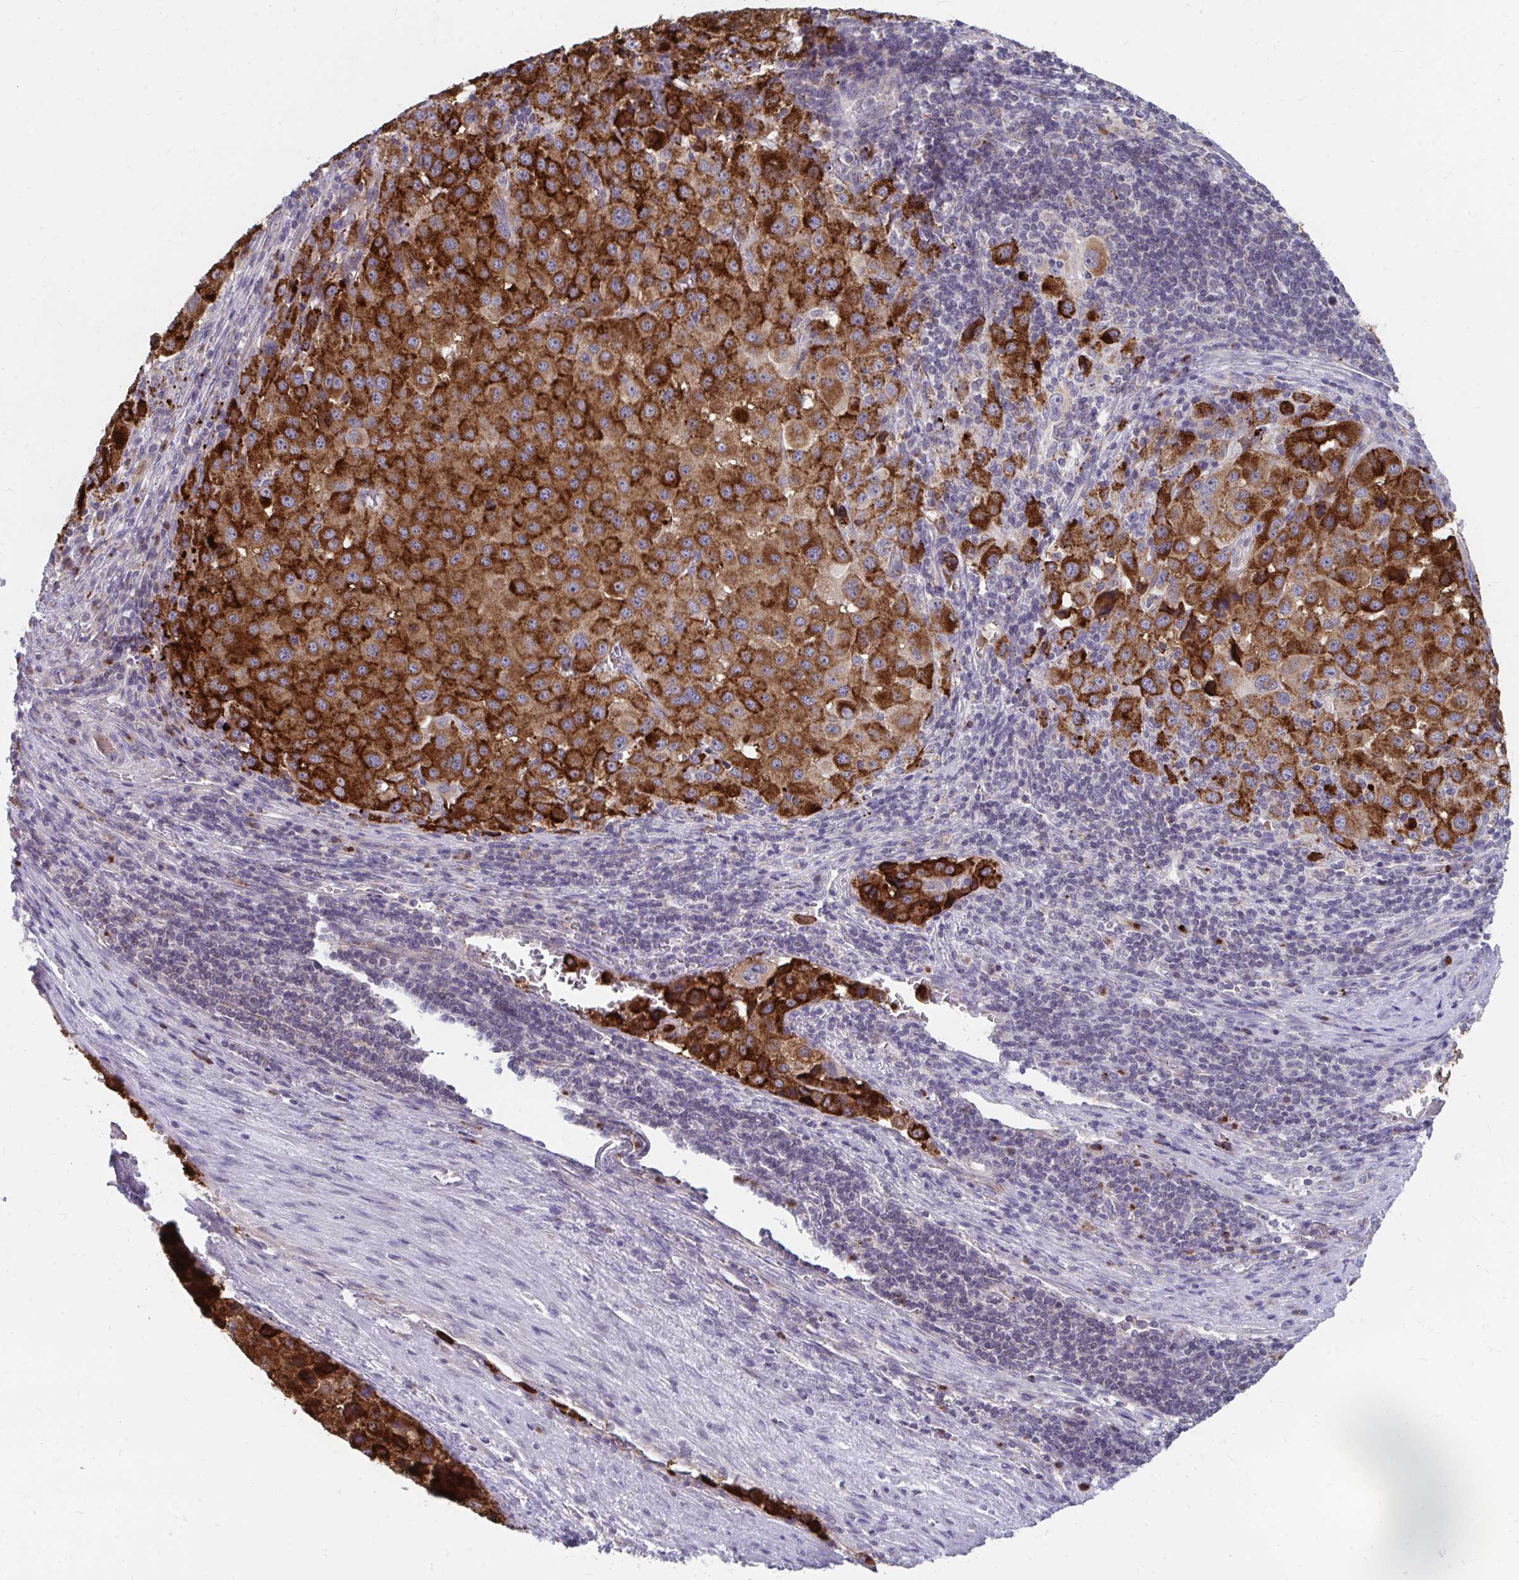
{"staining": {"intensity": "strong", "quantity": ">75%", "location": "cytoplasmic/membranous"}, "tissue": "melanoma", "cell_type": "Tumor cells", "image_type": "cancer", "snomed": [{"axis": "morphology", "description": "Malignant melanoma, Metastatic site"}, {"axis": "topography", "description": "Lymph node"}], "caption": "This is a micrograph of IHC staining of melanoma, which shows strong expression in the cytoplasmic/membranous of tumor cells.", "gene": "PABIR3", "patient": {"sex": "female", "age": 65}}